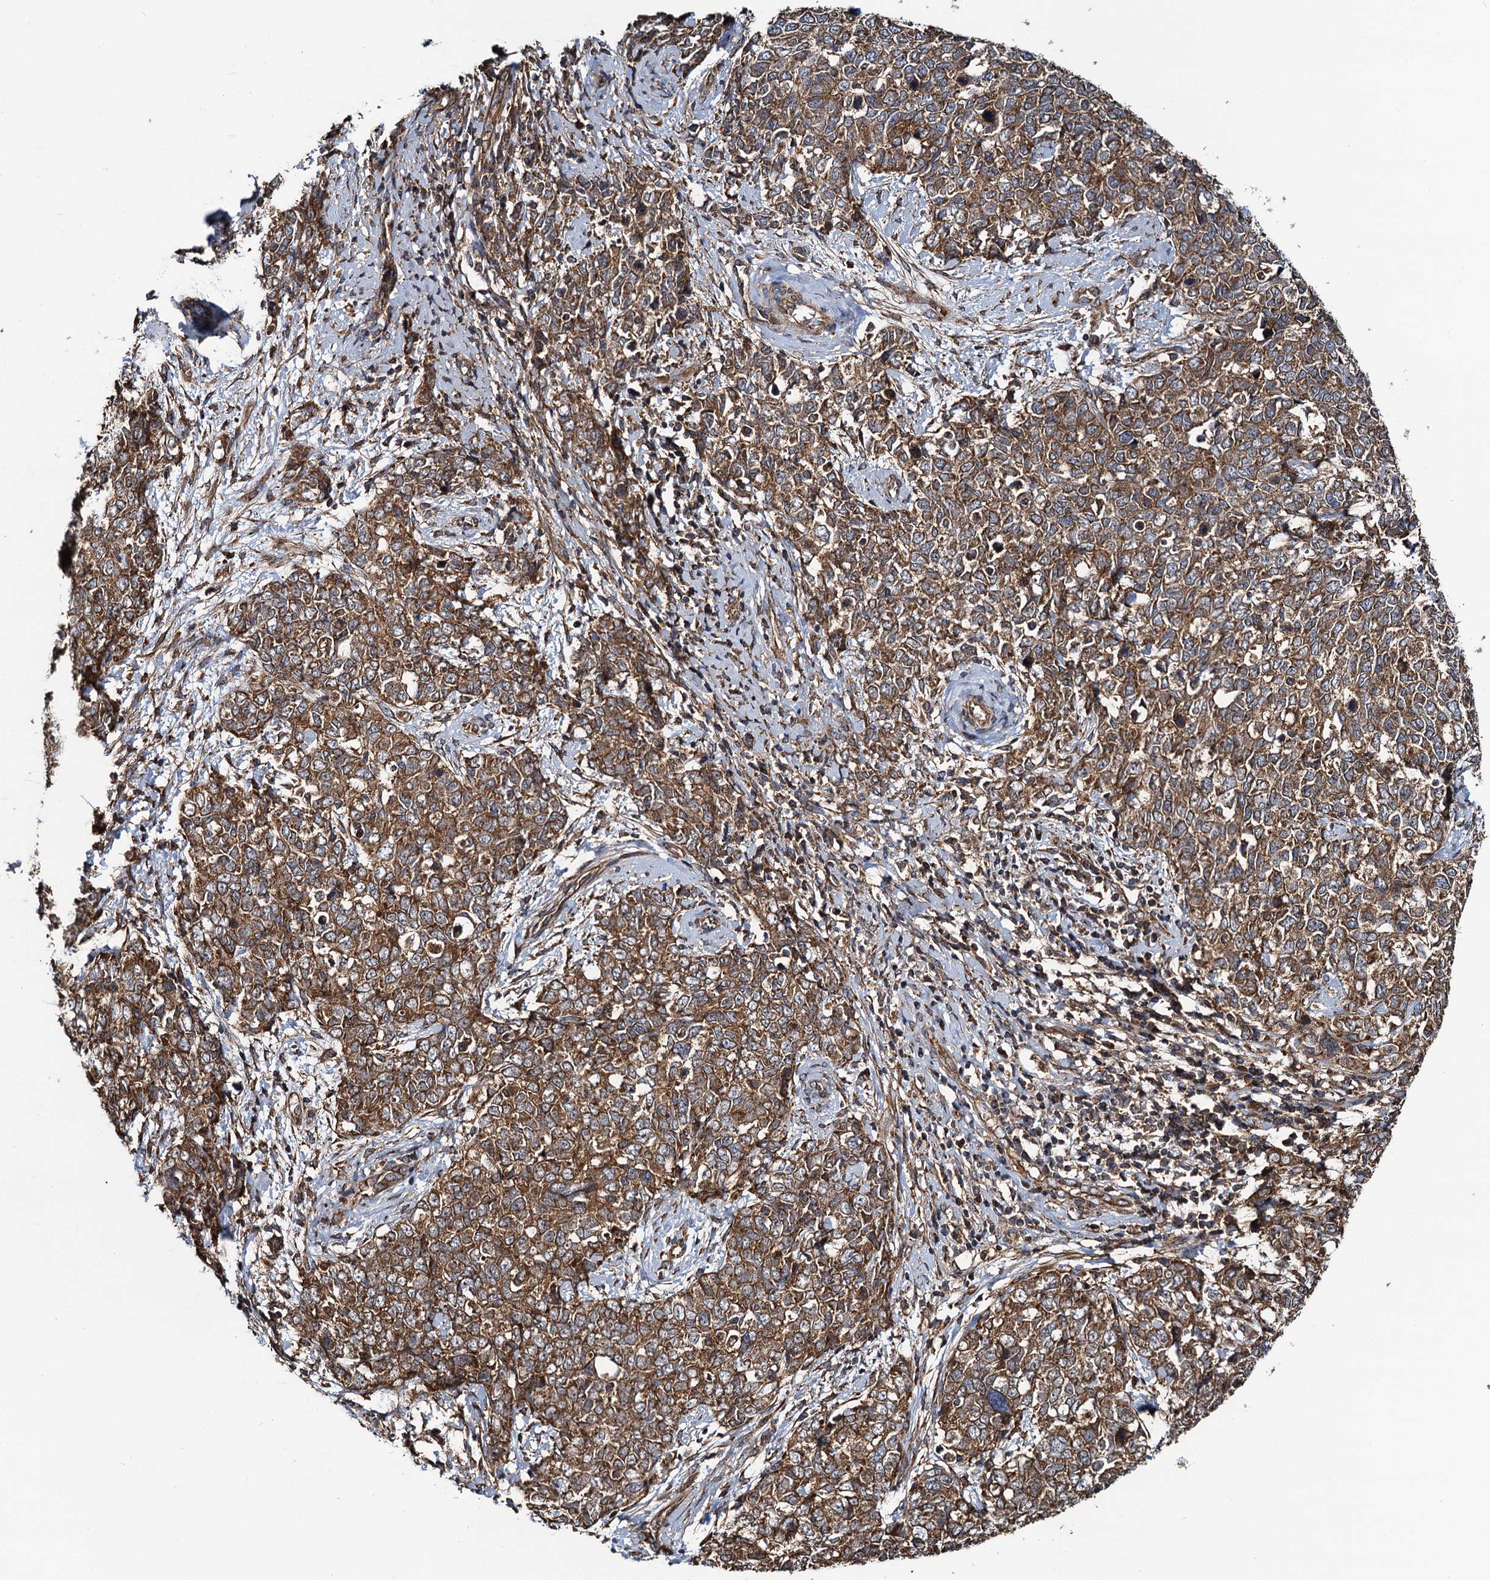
{"staining": {"intensity": "strong", "quantity": ">75%", "location": "cytoplasmic/membranous"}, "tissue": "cervical cancer", "cell_type": "Tumor cells", "image_type": "cancer", "snomed": [{"axis": "morphology", "description": "Squamous cell carcinoma, NOS"}, {"axis": "topography", "description": "Cervix"}], "caption": "A brown stain labels strong cytoplasmic/membranous positivity of a protein in cervical squamous cell carcinoma tumor cells. Nuclei are stained in blue.", "gene": "NEK1", "patient": {"sex": "female", "age": 63}}